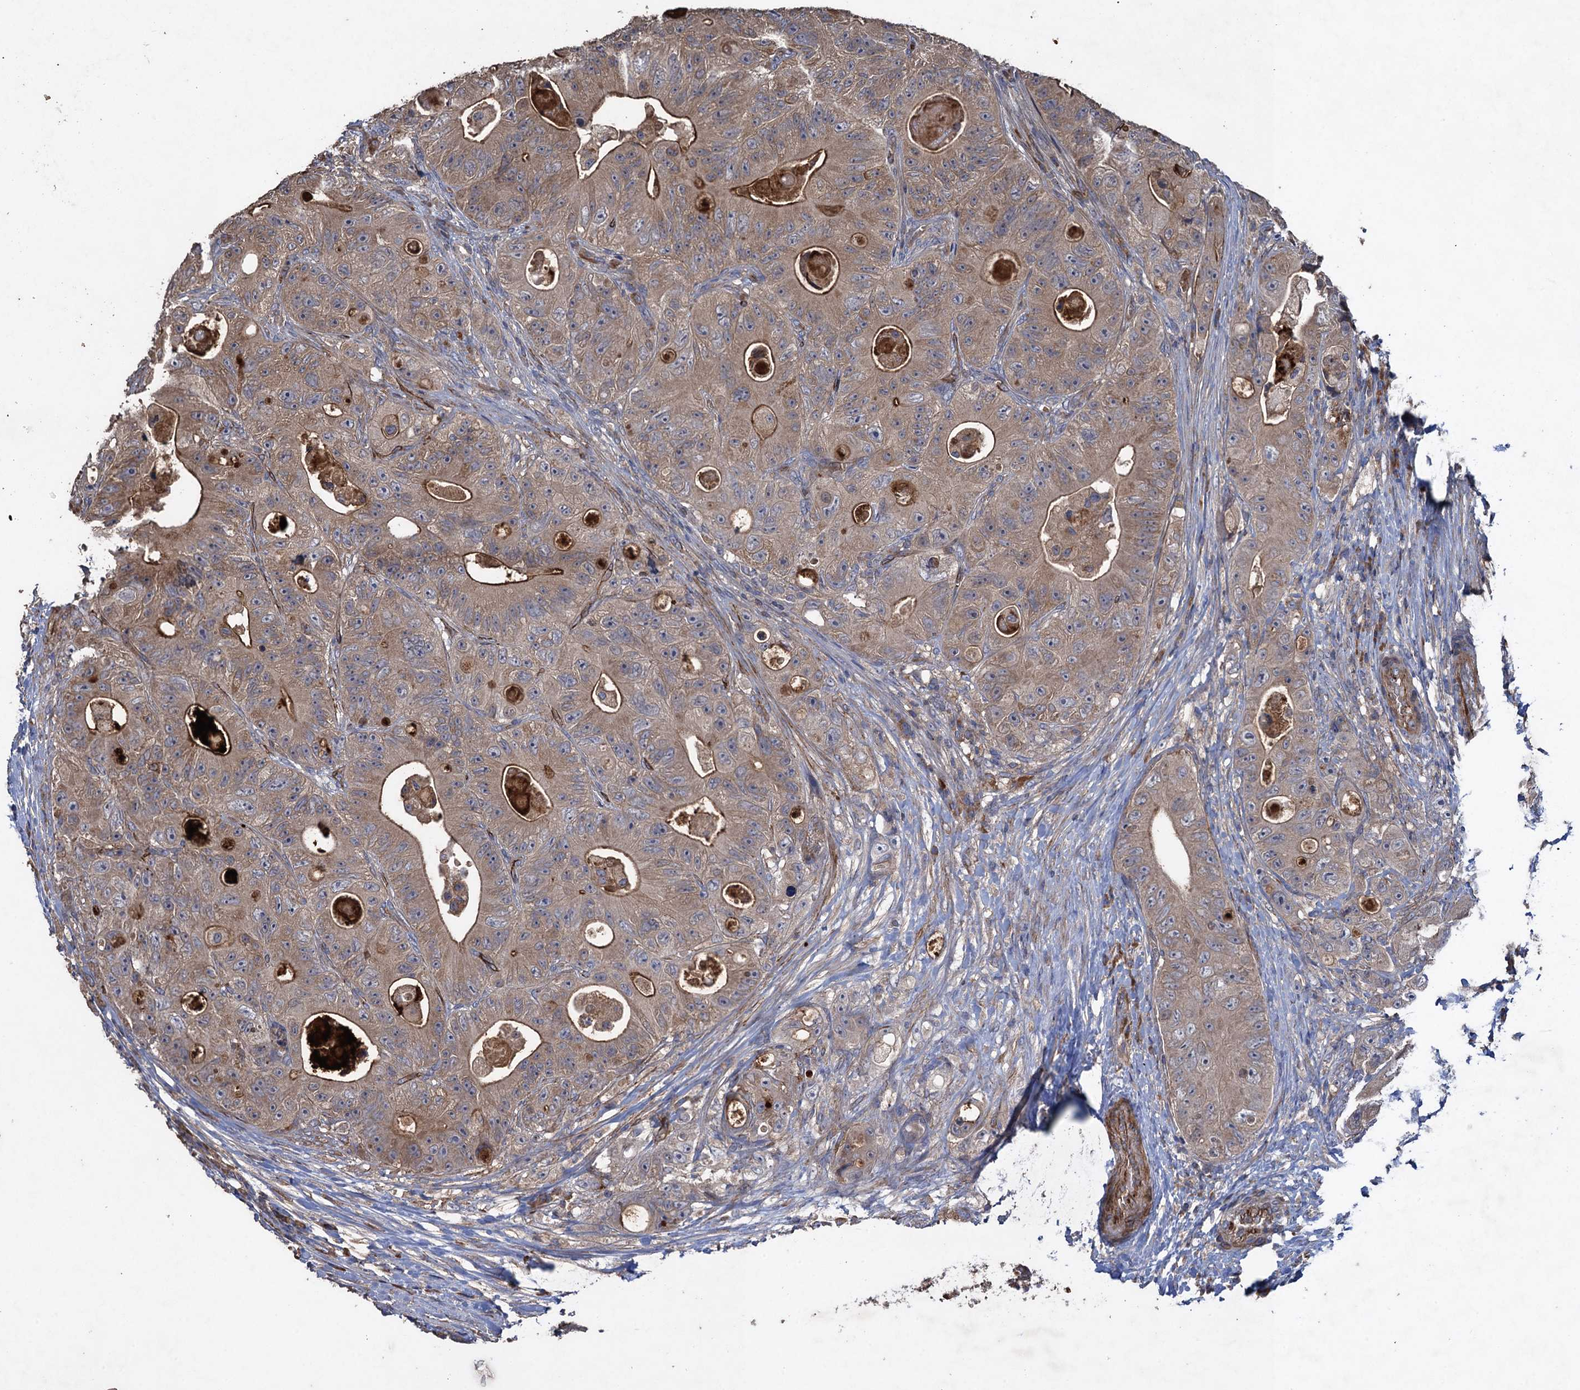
{"staining": {"intensity": "moderate", "quantity": "25%-75%", "location": "cytoplasmic/membranous"}, "tissue": "colorectal cancer", "cell_type": "Tumor cells", "image_type": "cancer", "snomed": [{"axis": "morphology", "description": "Adenocarcinoma, NOS"}, {"axis": "topography", "description": "Colon"}], "caption": "Brown immunohistochemical staining in human adenocarcinoma (colorectal) reveals moderate cytoplasmic/membranous staining in approximately 25%-75% of tumor cells.", "gene": "TXNDC11", "patient": {"sex": "female", "age": 46}}